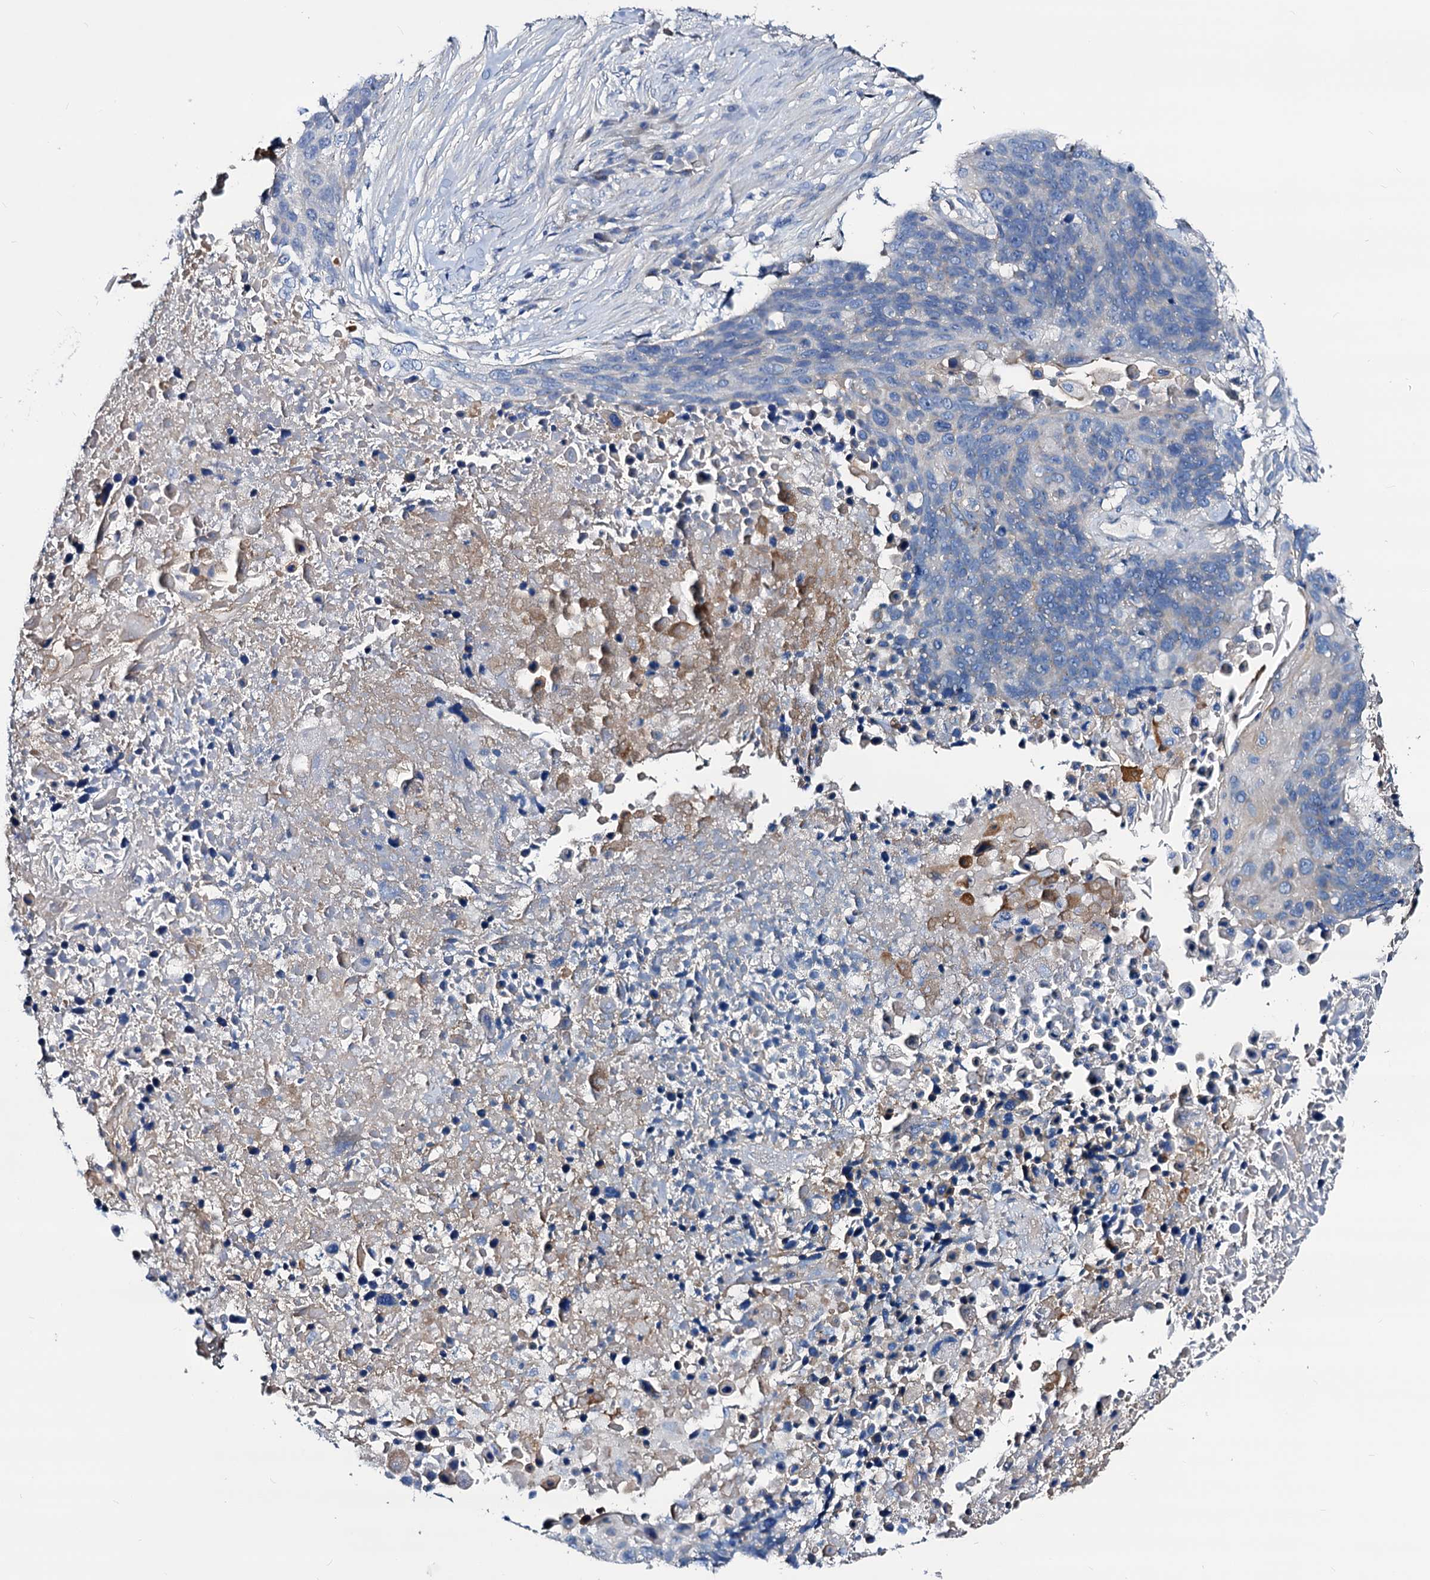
{"staining": {"intensity": "negative", "quantity": "none", "location": "none"}, "tissue": "lung cancer", "cell_type": "Tumor cells", "image_type": "cancer", "snomed": [{"axis": "morphology", "description": "Normal tissue, NOS"}, {"axis": "morphology", "description": "Squamous cell carcinoma, NOS"}, {"axis": "topography", "description": "Lymph node"}, {"axis": "topography", "description": "Lung"}], "caption": "Immunohistochemical staining of human lung cancer (squamous cell carcinoma) reveals no significant staining in tumor cells. (DAB IHC with hematoxylin counter stain).", "gene": "DYDC2", "patient": {"sex": "male", "age": 66}}